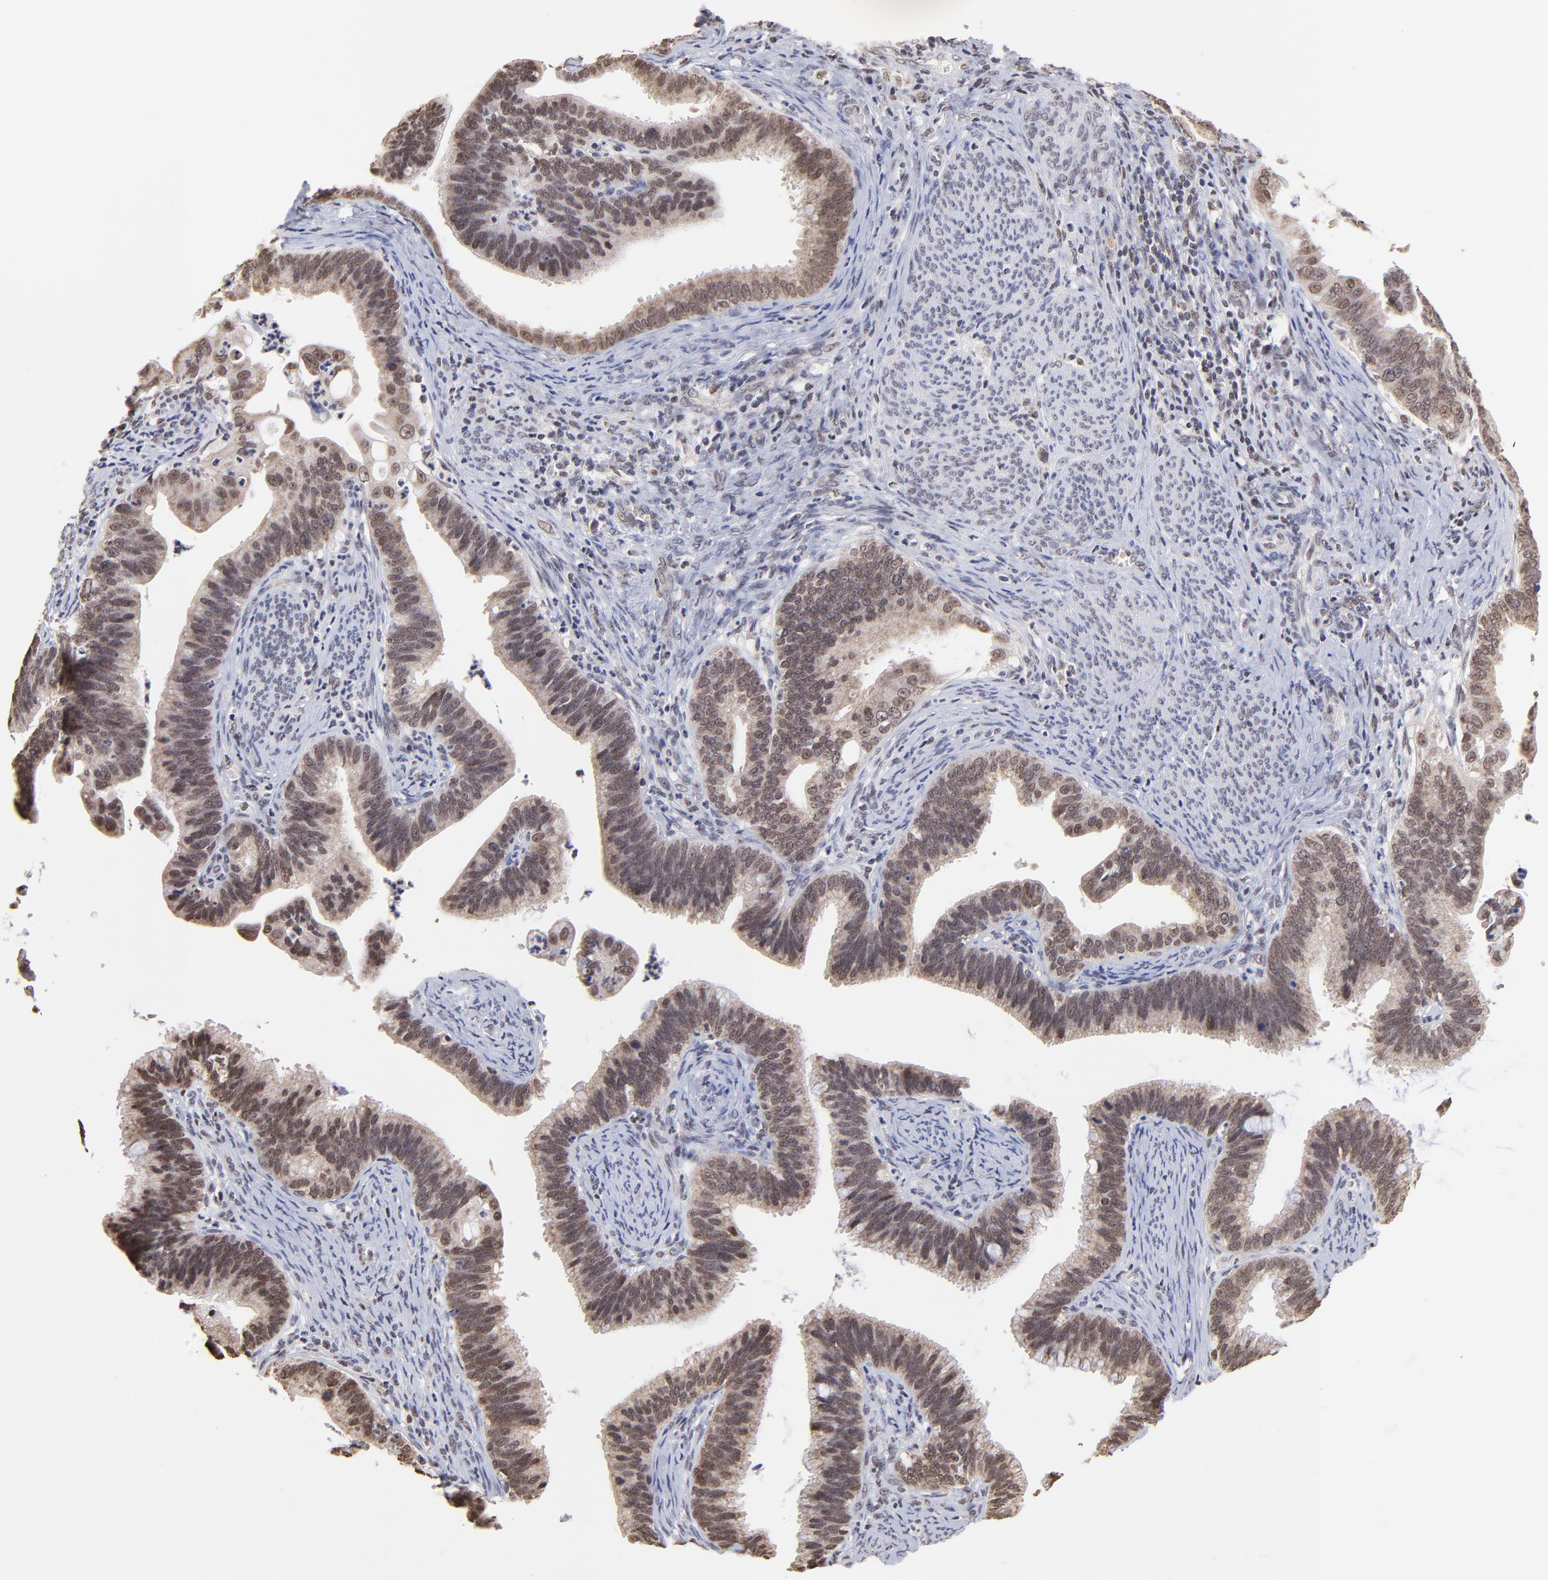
{"staining": {"intensity": "weak", "quantity": ">75%", "location": "cytoplasmic/membranous,nuclear"}, "tissue": "cervical cancer", "cell_type": "Tumor cells", "image_type": "cancer", "snomed": [{"axis": "morphology", "description": "Adenocarcinoma, NOS"}, {"axis": "topography", "description": "Cervix"}], "caption": "Immunohistochemistry of human cervical cancer (adenocarcinoma) reveals low levels of weak cytoplasmic/membranous and nuclear positivity in approximately >75% of tumor cells.", "gene": "ZNF670", "patient": {"sex": "female", "age": 47}}